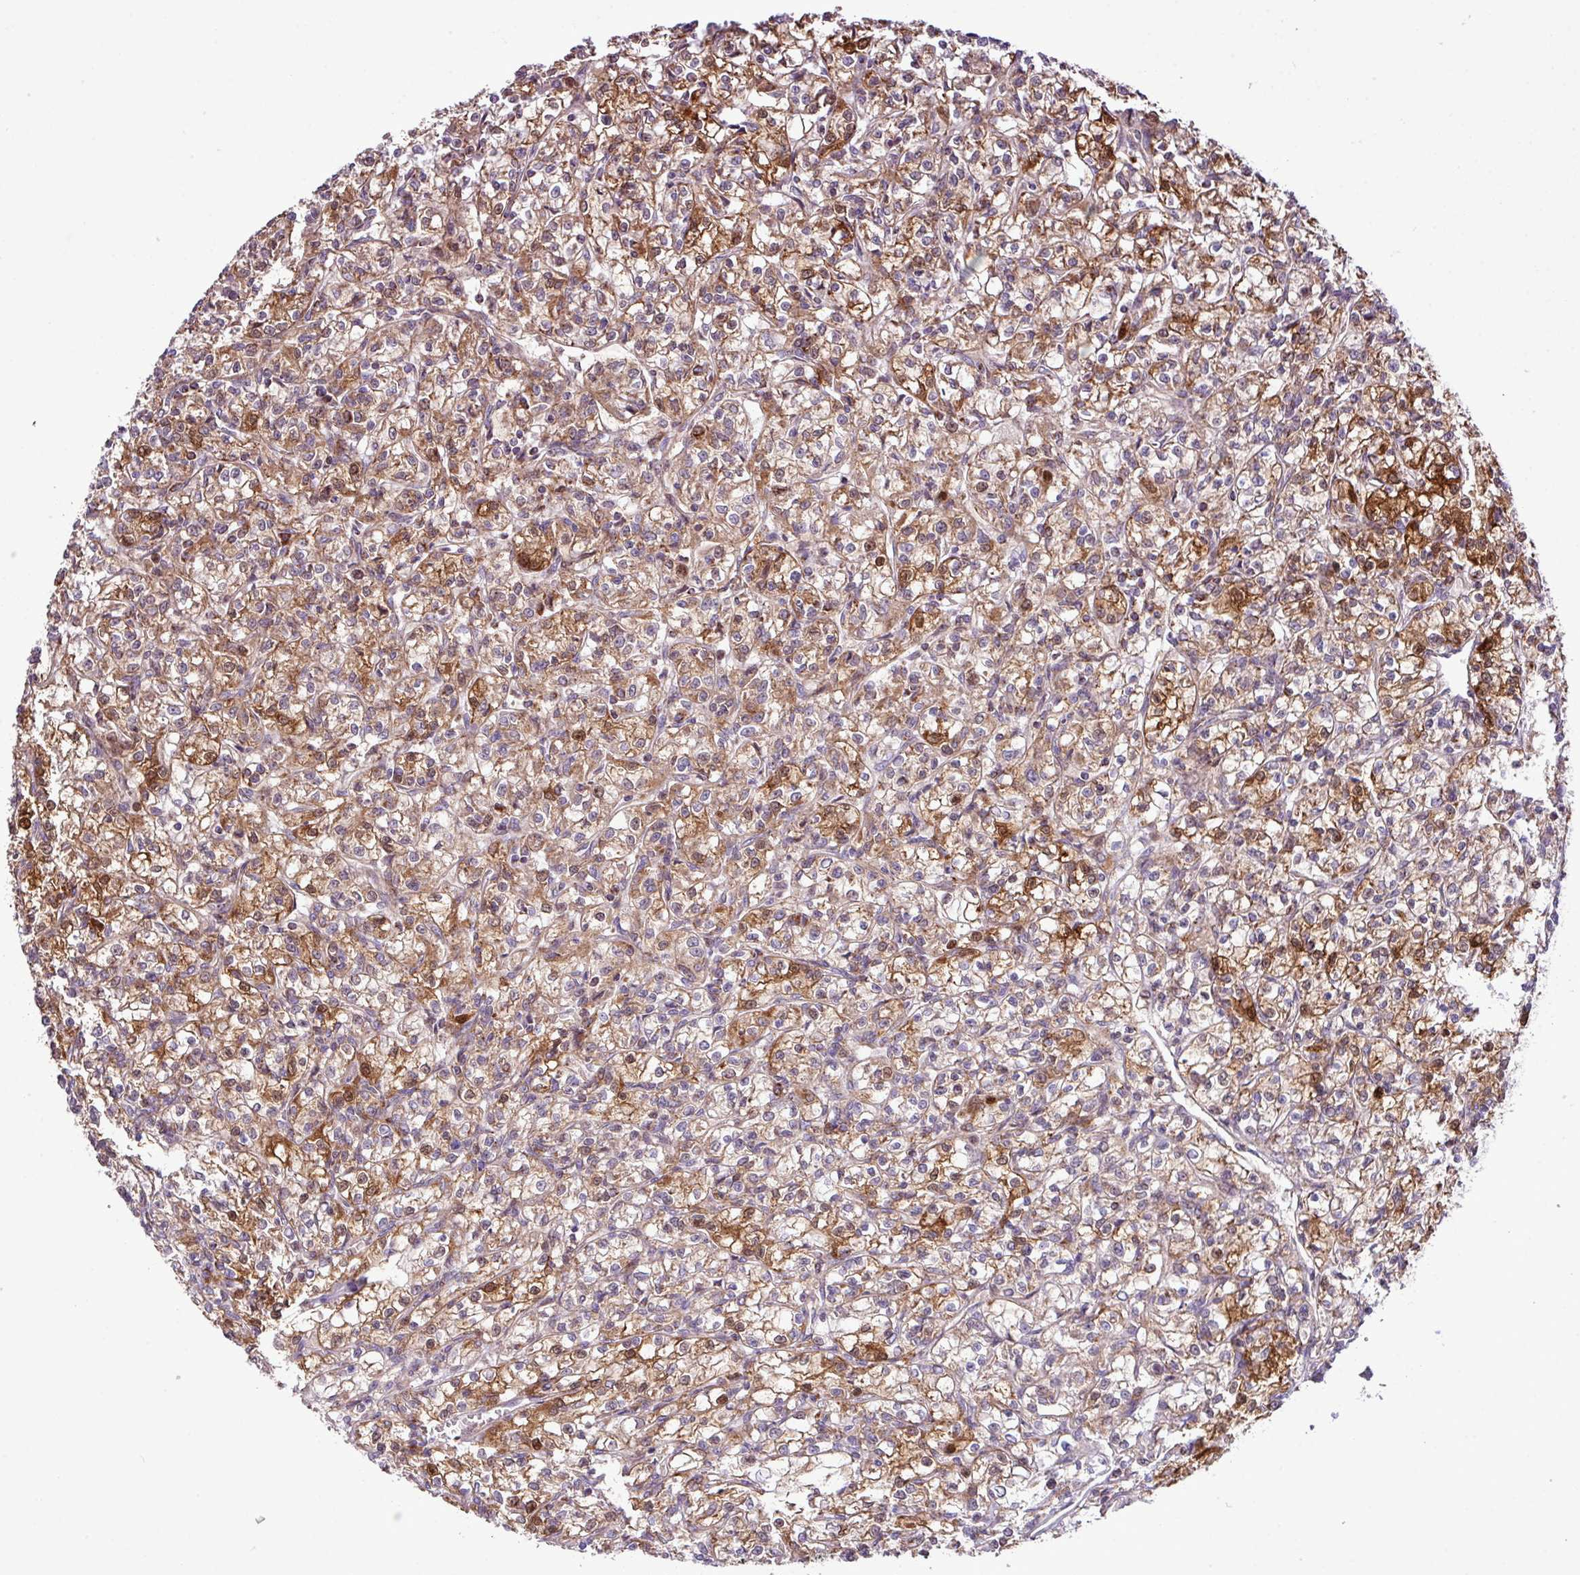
{"staining": {"intensity": "moderate", "quantity": ">75%", "location": "cytoplasmic/membranous"}, "tissue": "renal cancer", "cell_type": "Tumor cells", "image_type": "cancer", "snomed": [{"axis": "morphology", "description": "Adenocarcinoma, NOS"}, {"axis": "topography", "description": "Kidney"}], "caption": "A brown stain labels moderate cytoplasmic/membranous expression of a protein in renal adenocarcinoma tumor cells.", "gene": "B3GNT9", "patient": {"sex": "female", "age": 59}}